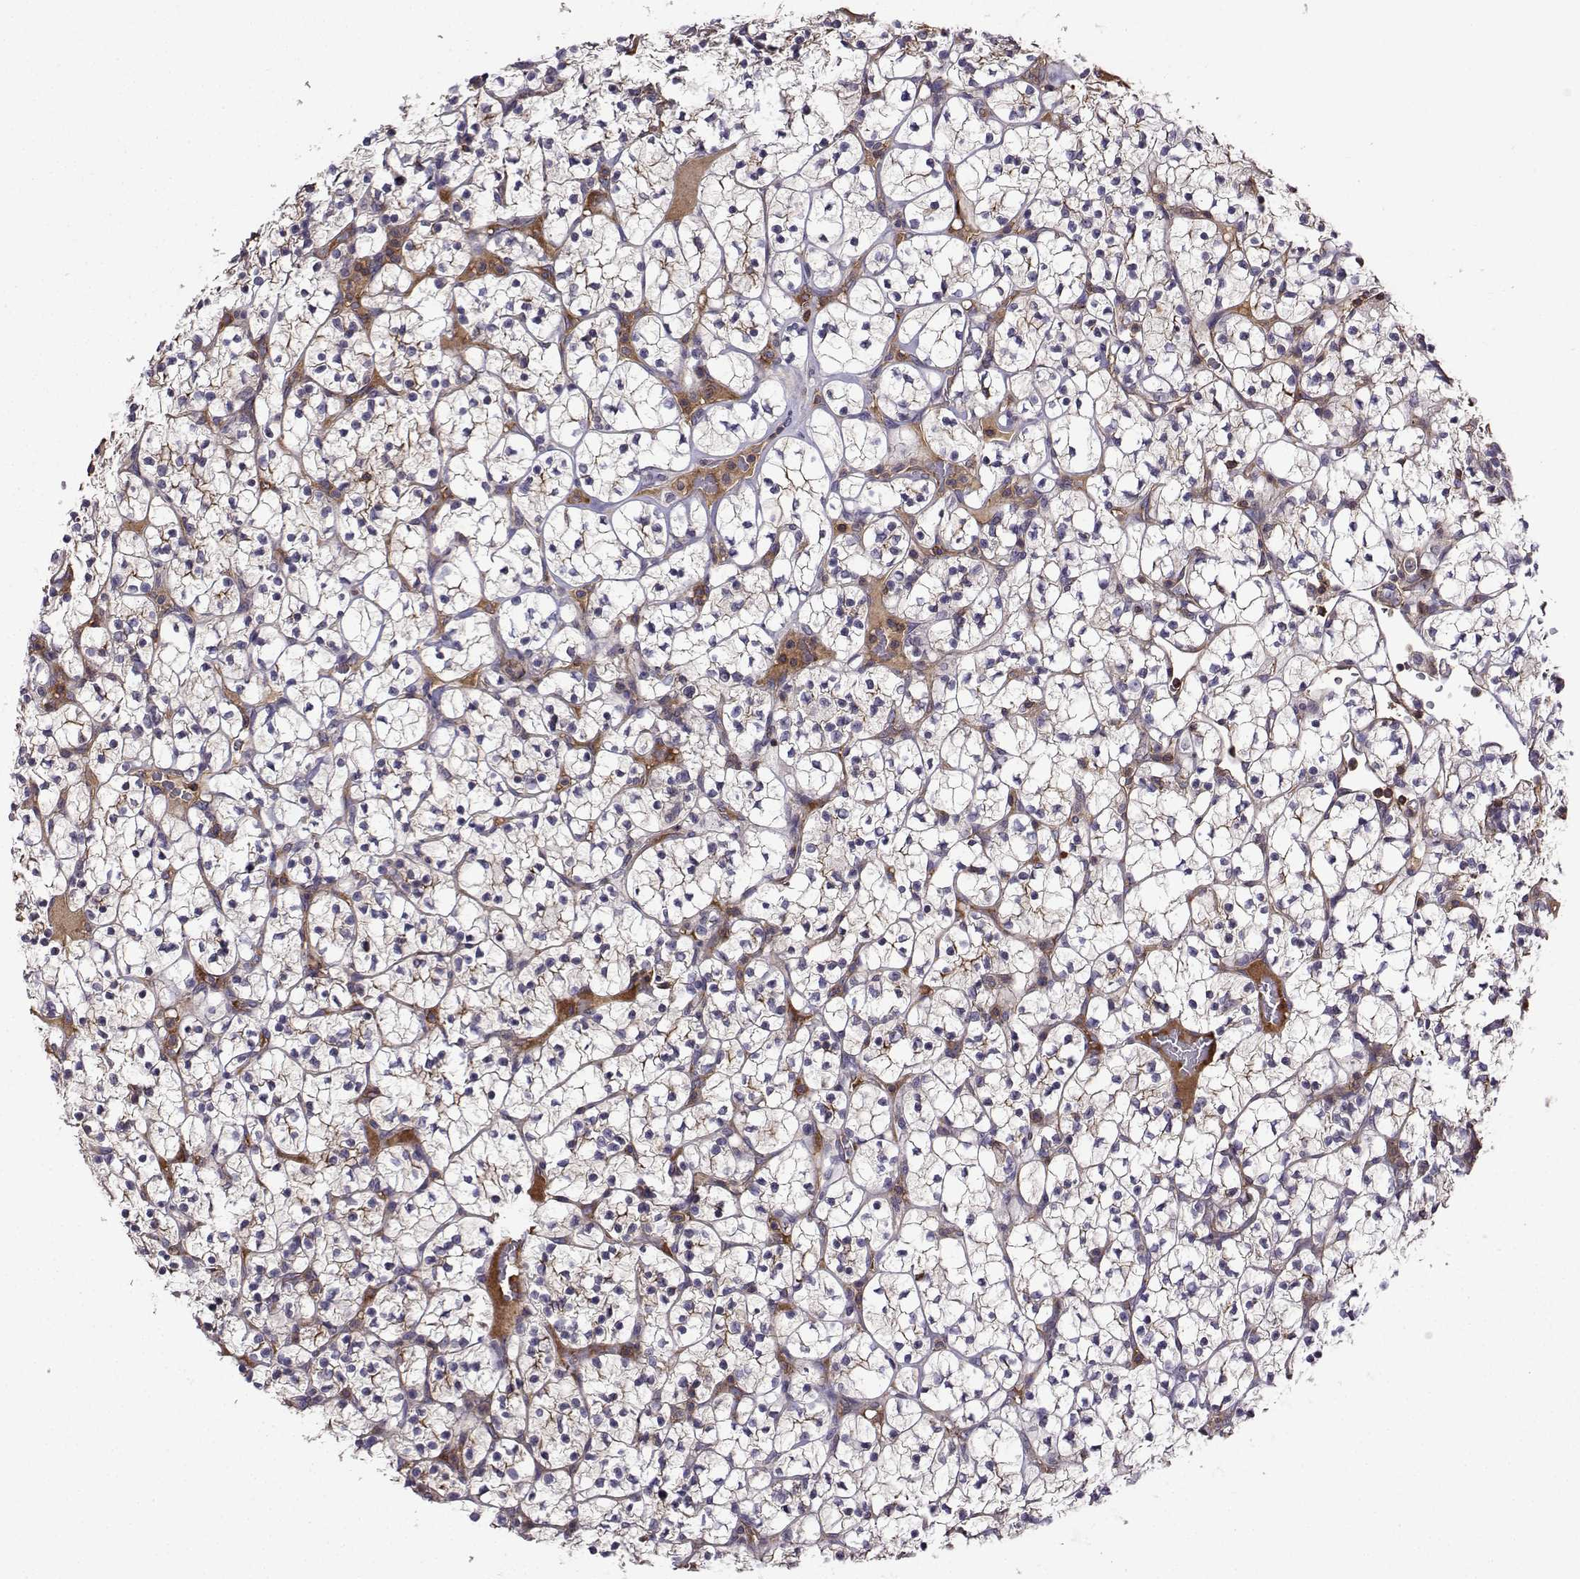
{"staining": {"intensity": "strong", "quantity": "<25%", "location": "cytoplasmic/membranous"}, "tissue": "renal cancer", "cell_type": "Tumor cells", "image_type": "cancer", "snomed": [{"axis": "morphology", "description": "Adenocarcinoma, NOS"}, {"axis": "topography", "description": "Kidney"}], "caption": "A brown stain highlights strong cytoplasmic/membranous staining of a protein in human renal adenocarcinoma tumor cells.", "gene": "ITGB8", "patient": {"sex": "female", "age": 89}}